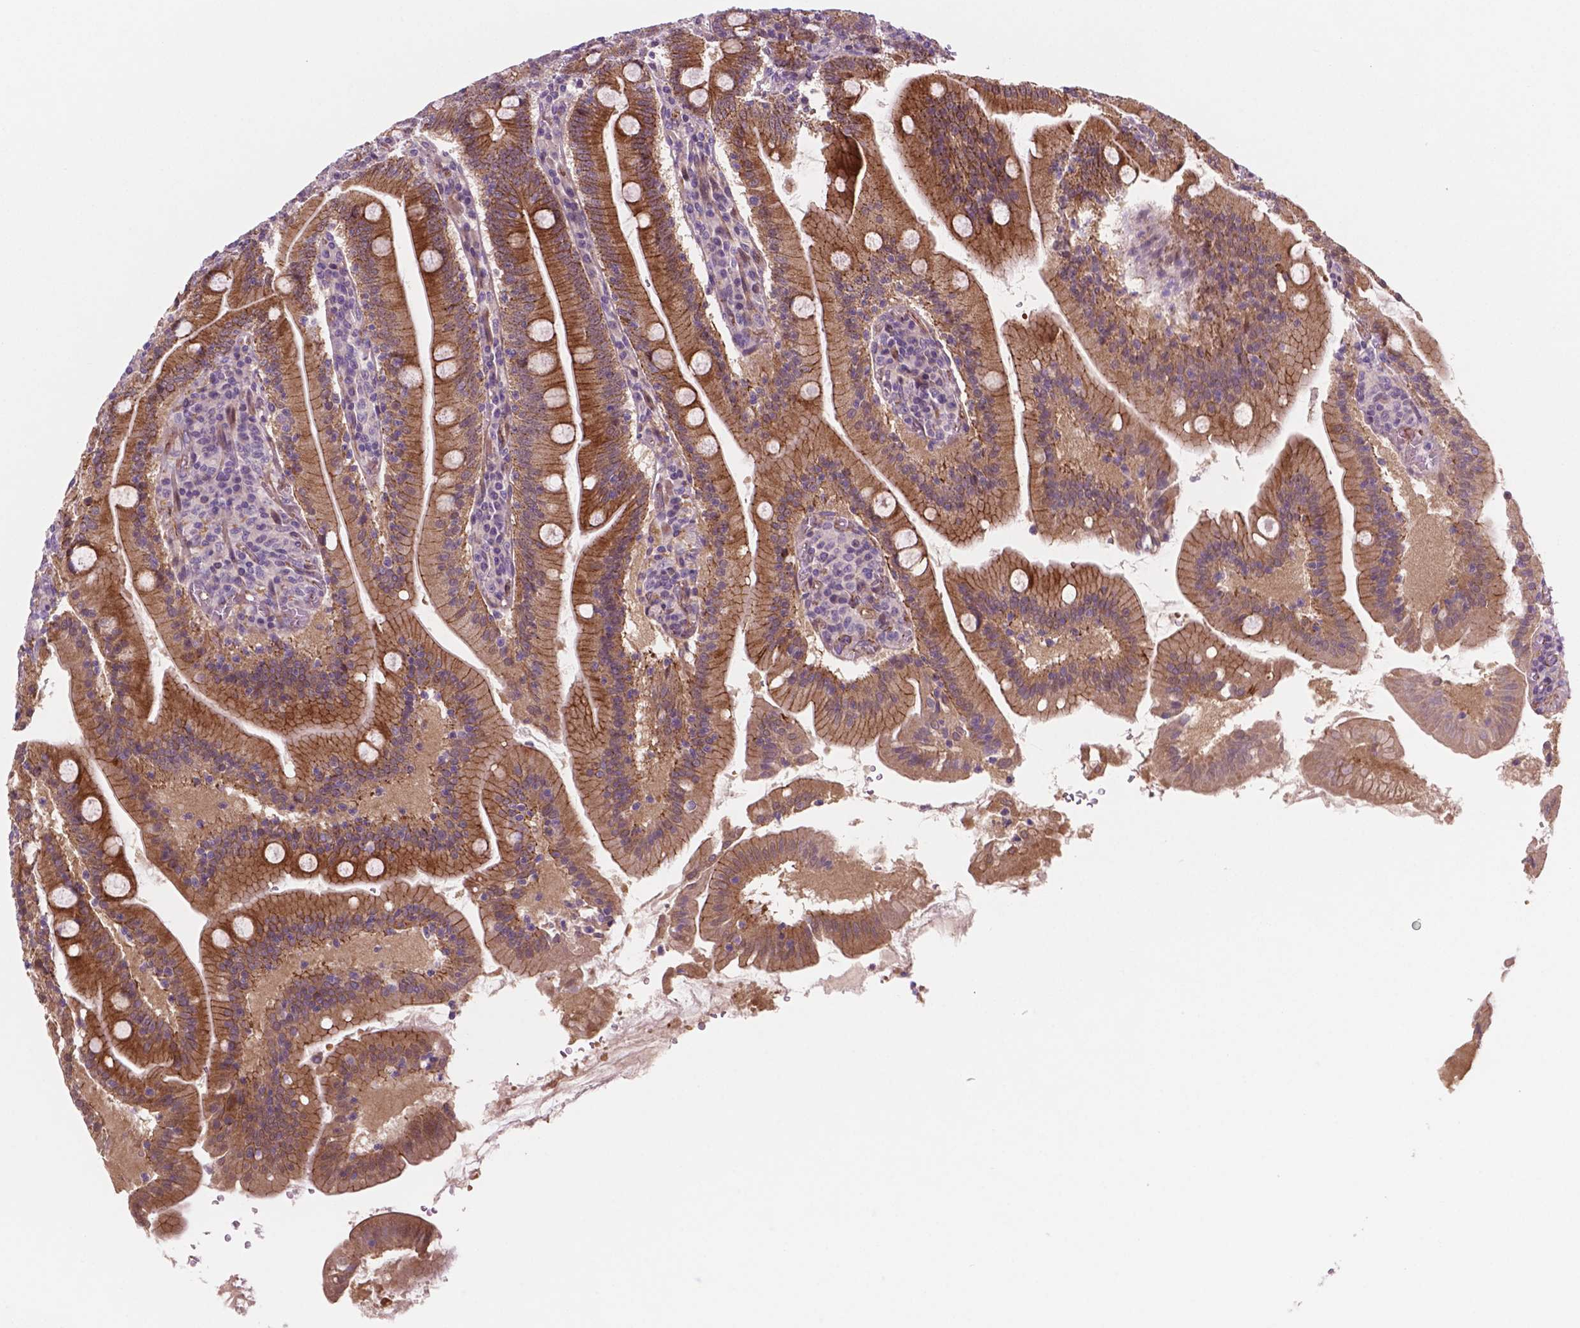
{"staining": {"intensity": "moderate", "quantity": ">75%", "location": "cytoplasmic/membranous"}, "tissue": "small intestine", "cell_type": "Glandular cells", "image_type": "normal", "snomed": [{"axis": "morphology", "description": "Normal tissue, NOS"}, {"axis": "topography", "description": "Small intestine"}], "caption": "An image of small intestine stained for a protein exhibits moderate cytoplasmic/membranous brown staining in glandular cells.", "gene": "RND3", "patient": {"sex": "male", "age": 37}}